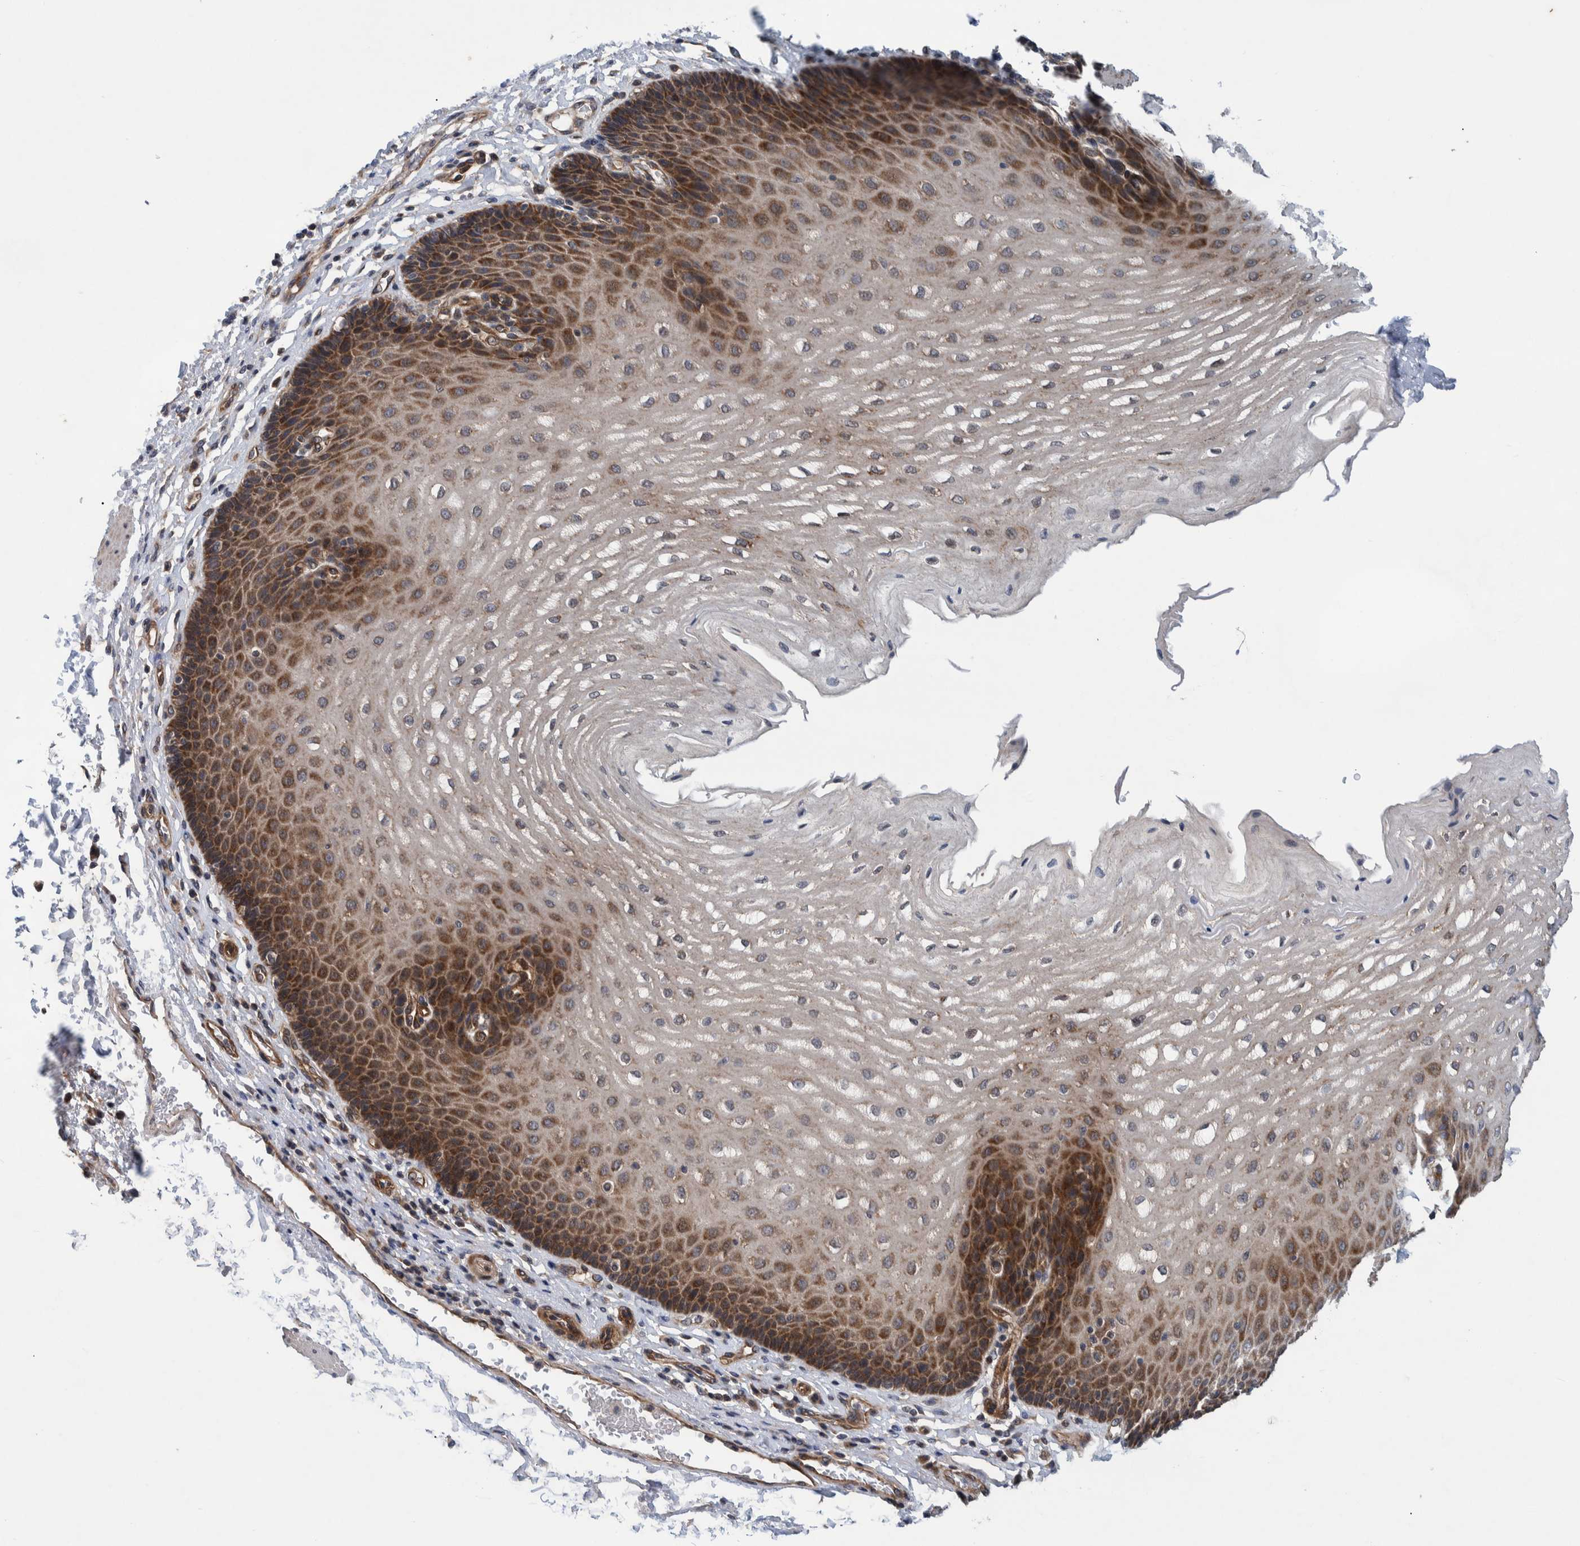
{"staining": {"intensity": "strong", "quantity": "25%-75%", "location": "cytoplasmic/membranous"}, "tissue": "esophagus", "cell_type": "Squamous epithelial cells", "image_type": "normal", "snomed": [{"axis": "morphology", "description": "Normal tissue, NOS"}, {"axis": "topography", "description": "Esophagus"}], "caption": "Strong cytoplasmic/membranous staining for a protein is present in about 25%-75% of squamous epithelial cells of benign esophagus using immunohistochemistry (IHC).", "gene": "MRPS7", "patient": {"sex": "male", "age": 54}}